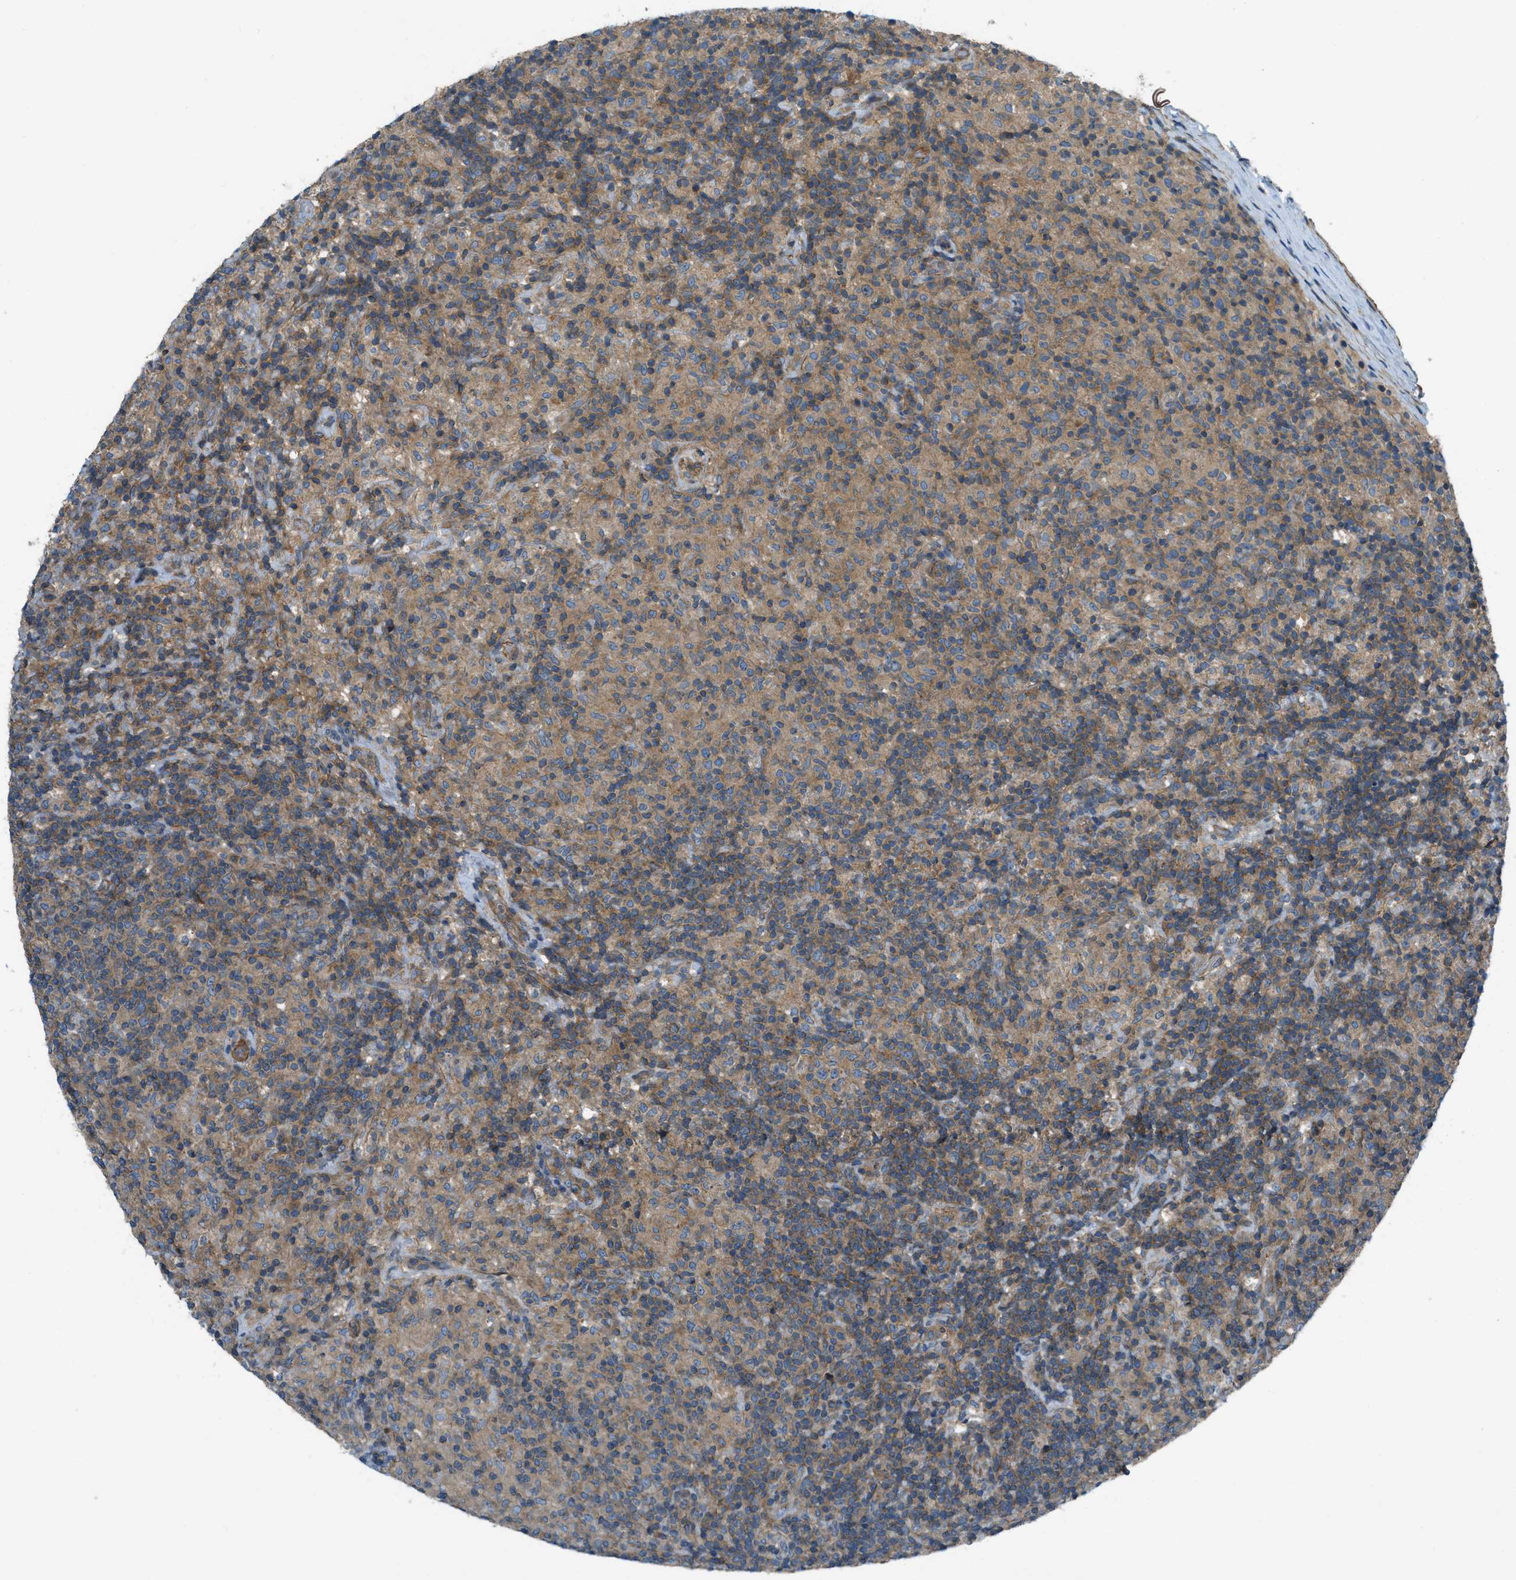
{"staining": {"intensity": "moderate", "quantity": ">75%", "location": "cytoplasmic/membranous"}, "tissue": "lymphoma", "cell_type": "Tumor cells", "image_type": "cancer", "snomed": [{"axis": "morphology", "description": "Hodgkin's disease, NOS"}, {"axis": "topography", "description": "Lymph node"}], "caption": "The micrograph reveals a brown stain indicating the presence of a protein in the cytoplasmic/membranous of tumor cells in lymphoma.", "gene": "VEZT", "patient": {"sex": "male", "age": 70}}